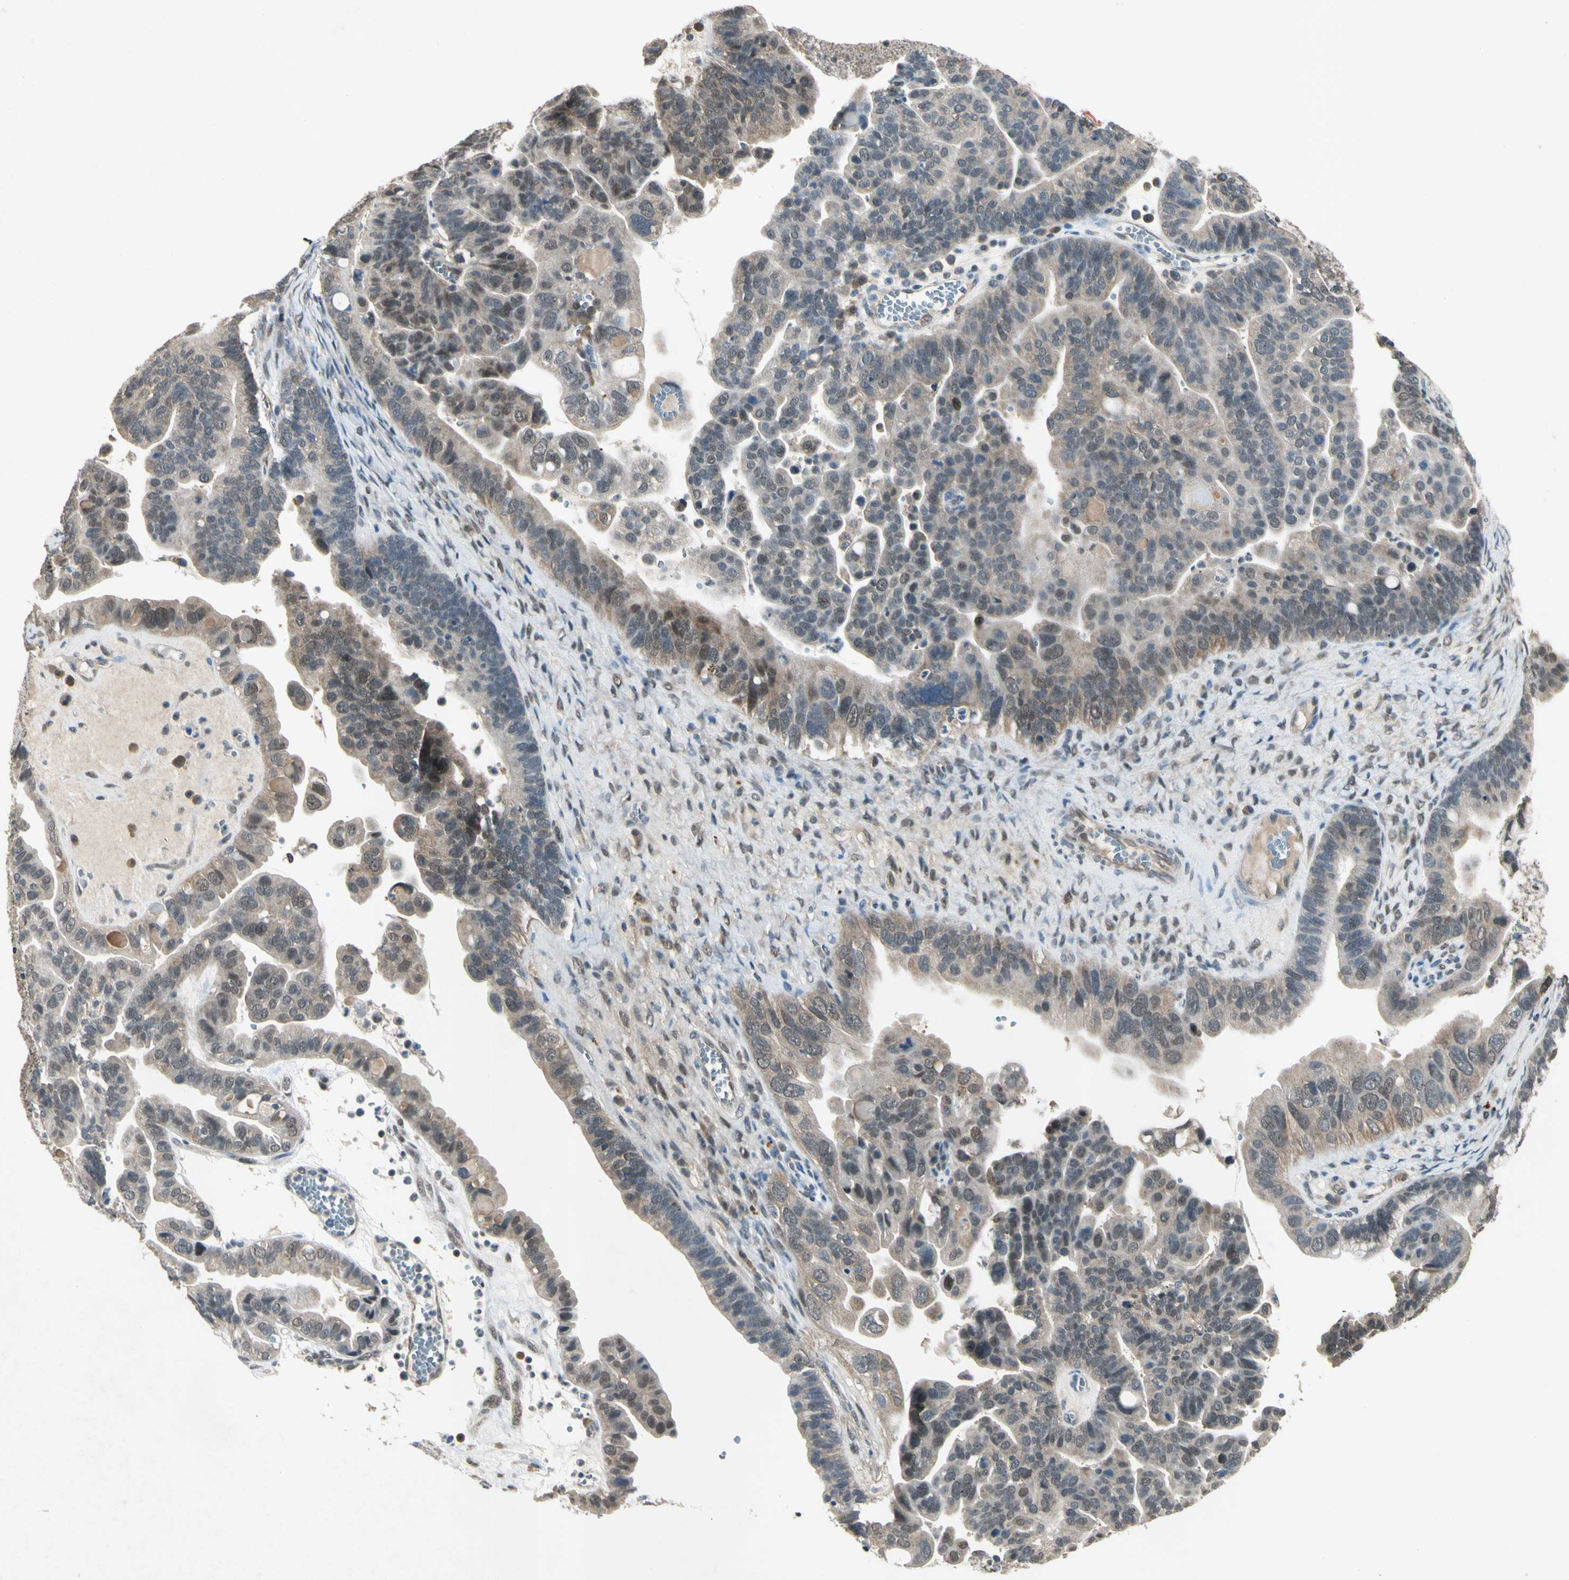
{"staining": {"intensity": "weak", "quantity": ">75%", "location": "cytoplasmic/membranous"}, "tissue": "ovarian cancer", "cell_type": "Tumor cells", "image_type": "cancer", "snomed": [{"axis": "morphology", "description": "Cystadenocarcinoma, serous, NOS"}, {"axis": "topography", "description": "Ovary"}], "caption": "The histopathology image reveals immunohistochemical staining of serous cystadenocarcinoma (ovarian). There is weak cytoplasmic/membranous staining is present in about >75% of tumor cells.", "gene": "PSMD5", "patient": {"sex": "female", "age": 56}}